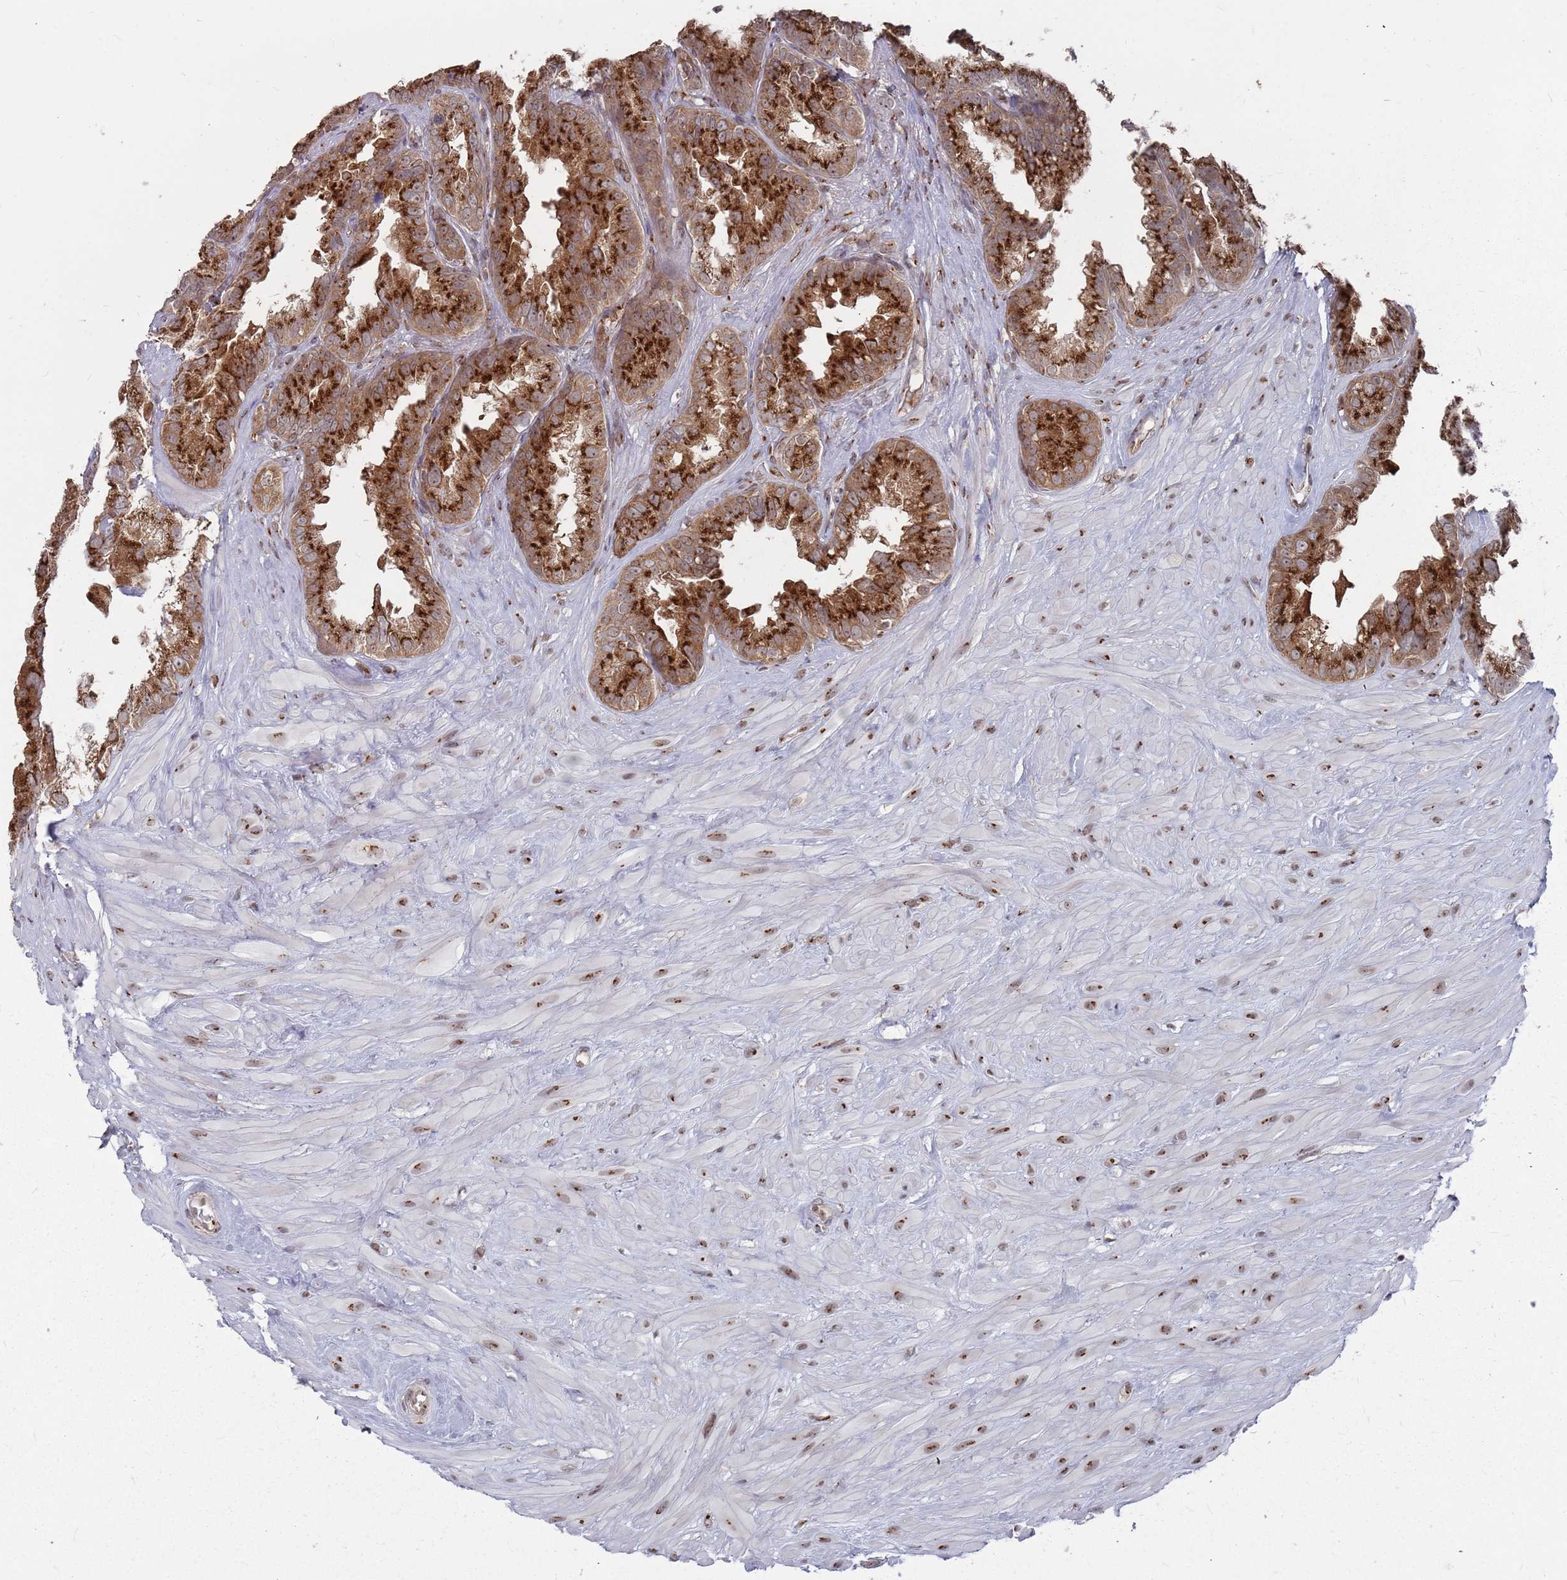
{"staining": {"intensity": "strong", "quantity": ">75%", "location": "cytoplasmic/membranous"}, "tissue": "seminal vesicle", "cell_type": "Glandular cells", "image_type": "normal", "snomed": [{"axis": "morphology", "description": "Normal tissue, NOS"}, {"axis": "topography", "description": "Seminal veicle"}], "caption": "Immunohistochemical staining of benign seminal vesicle displays high levels of strong cytoplasmic/membranous staining in approximately >75% of glandular cells.", "gene": "FMO4", "patient": {"sex": "male", "age": 80}}